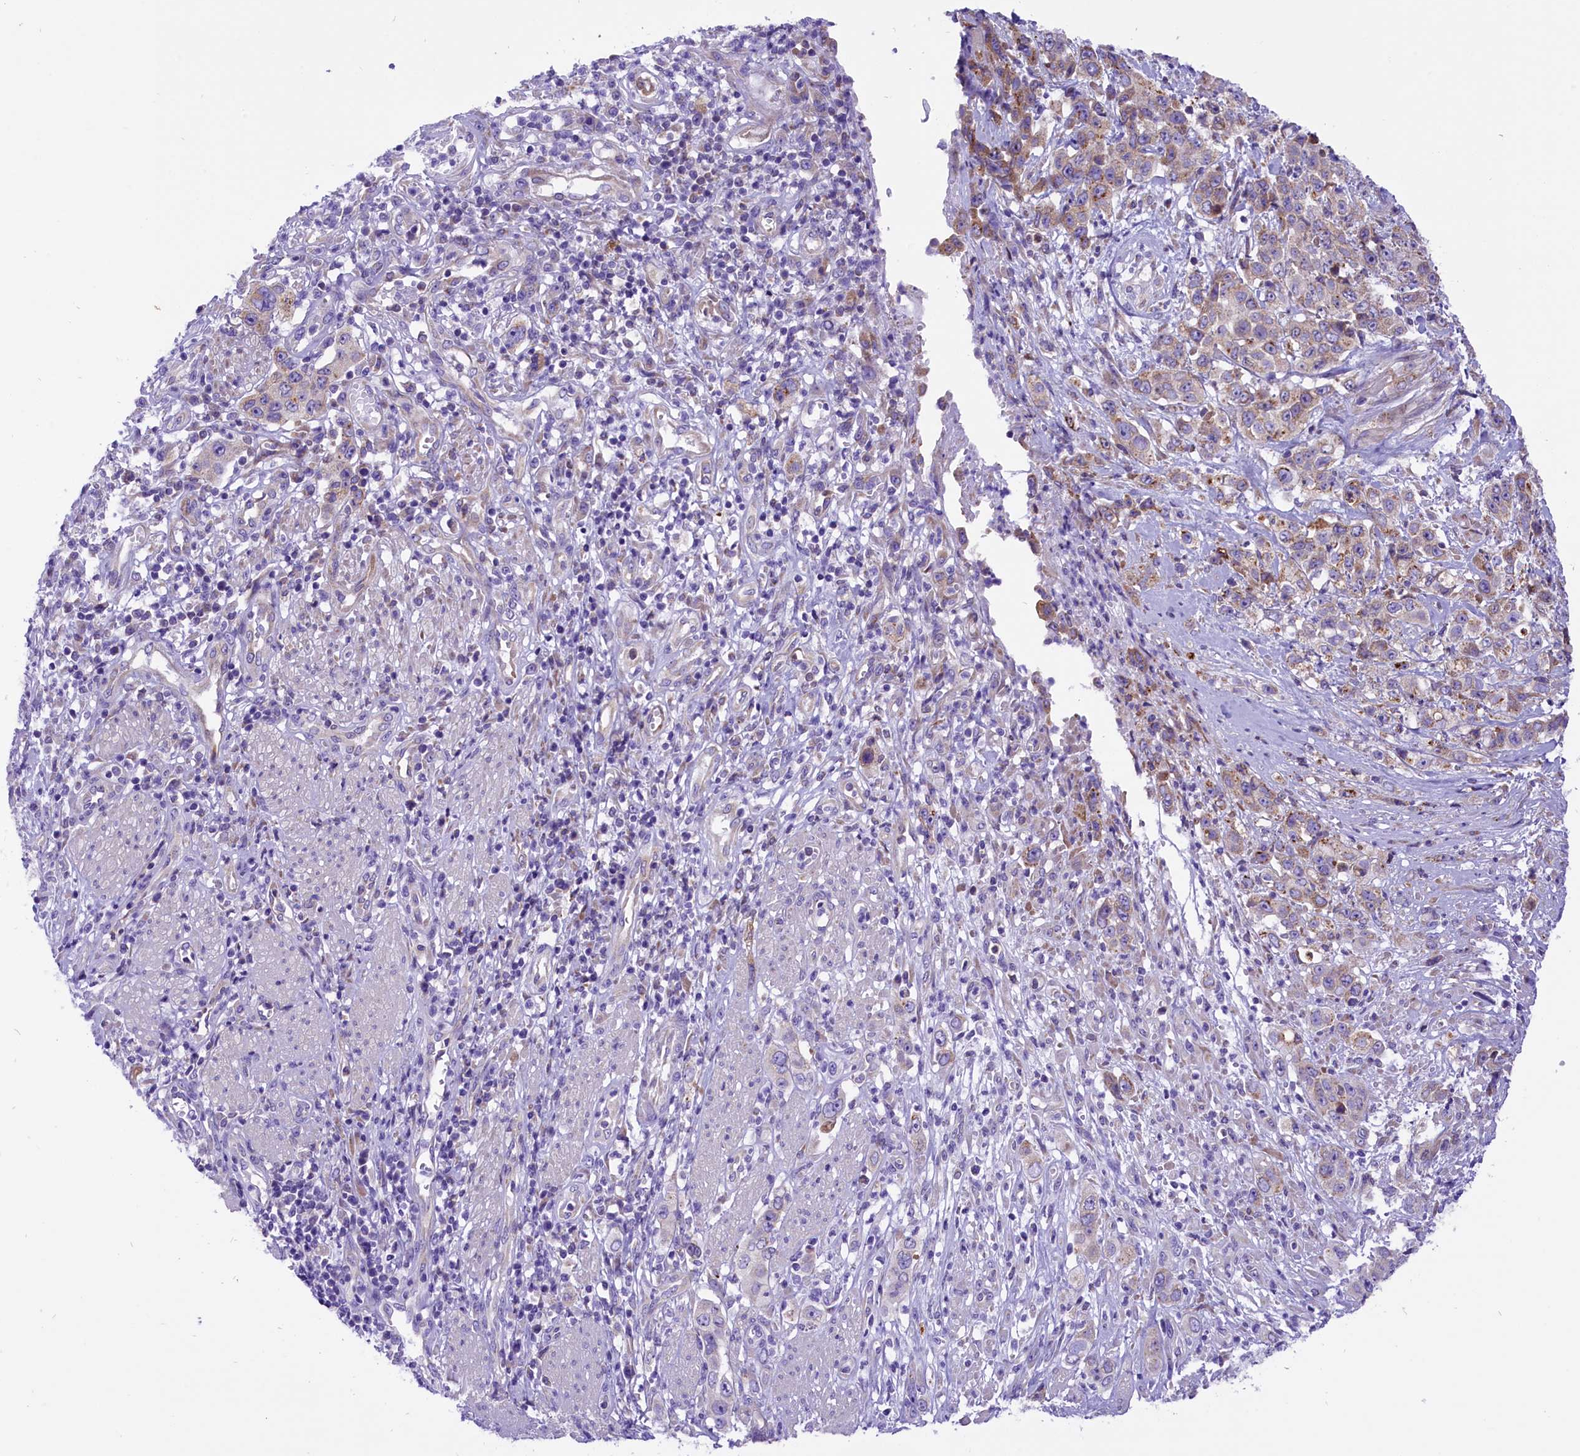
{"staining": {"intensity": "weak", "quantity": "25%-75%", "location": "cytoplasmic/membranous"}, "tissue": "stomach cancer", "cell_type": "Tumor cells", "image_type": "cancer", "snomed": [{"axis": "morphology", "description": "Adenocarcinoma, NOS"}, {"axis": "topography", "description": "Stomach, upper"}], "caption": "The photomicrograph exhibits a brown stain indicating the presence of a protein in the cytoplasmic/membranous of tumor cells in stomach cancer (adenocarcinoma). Immunohistochemistry (ihc) stains the protein in brown and the nuclei are stained blue.", "gene": "PTPRU", "patient": {"sex": "male", "age": 62}}